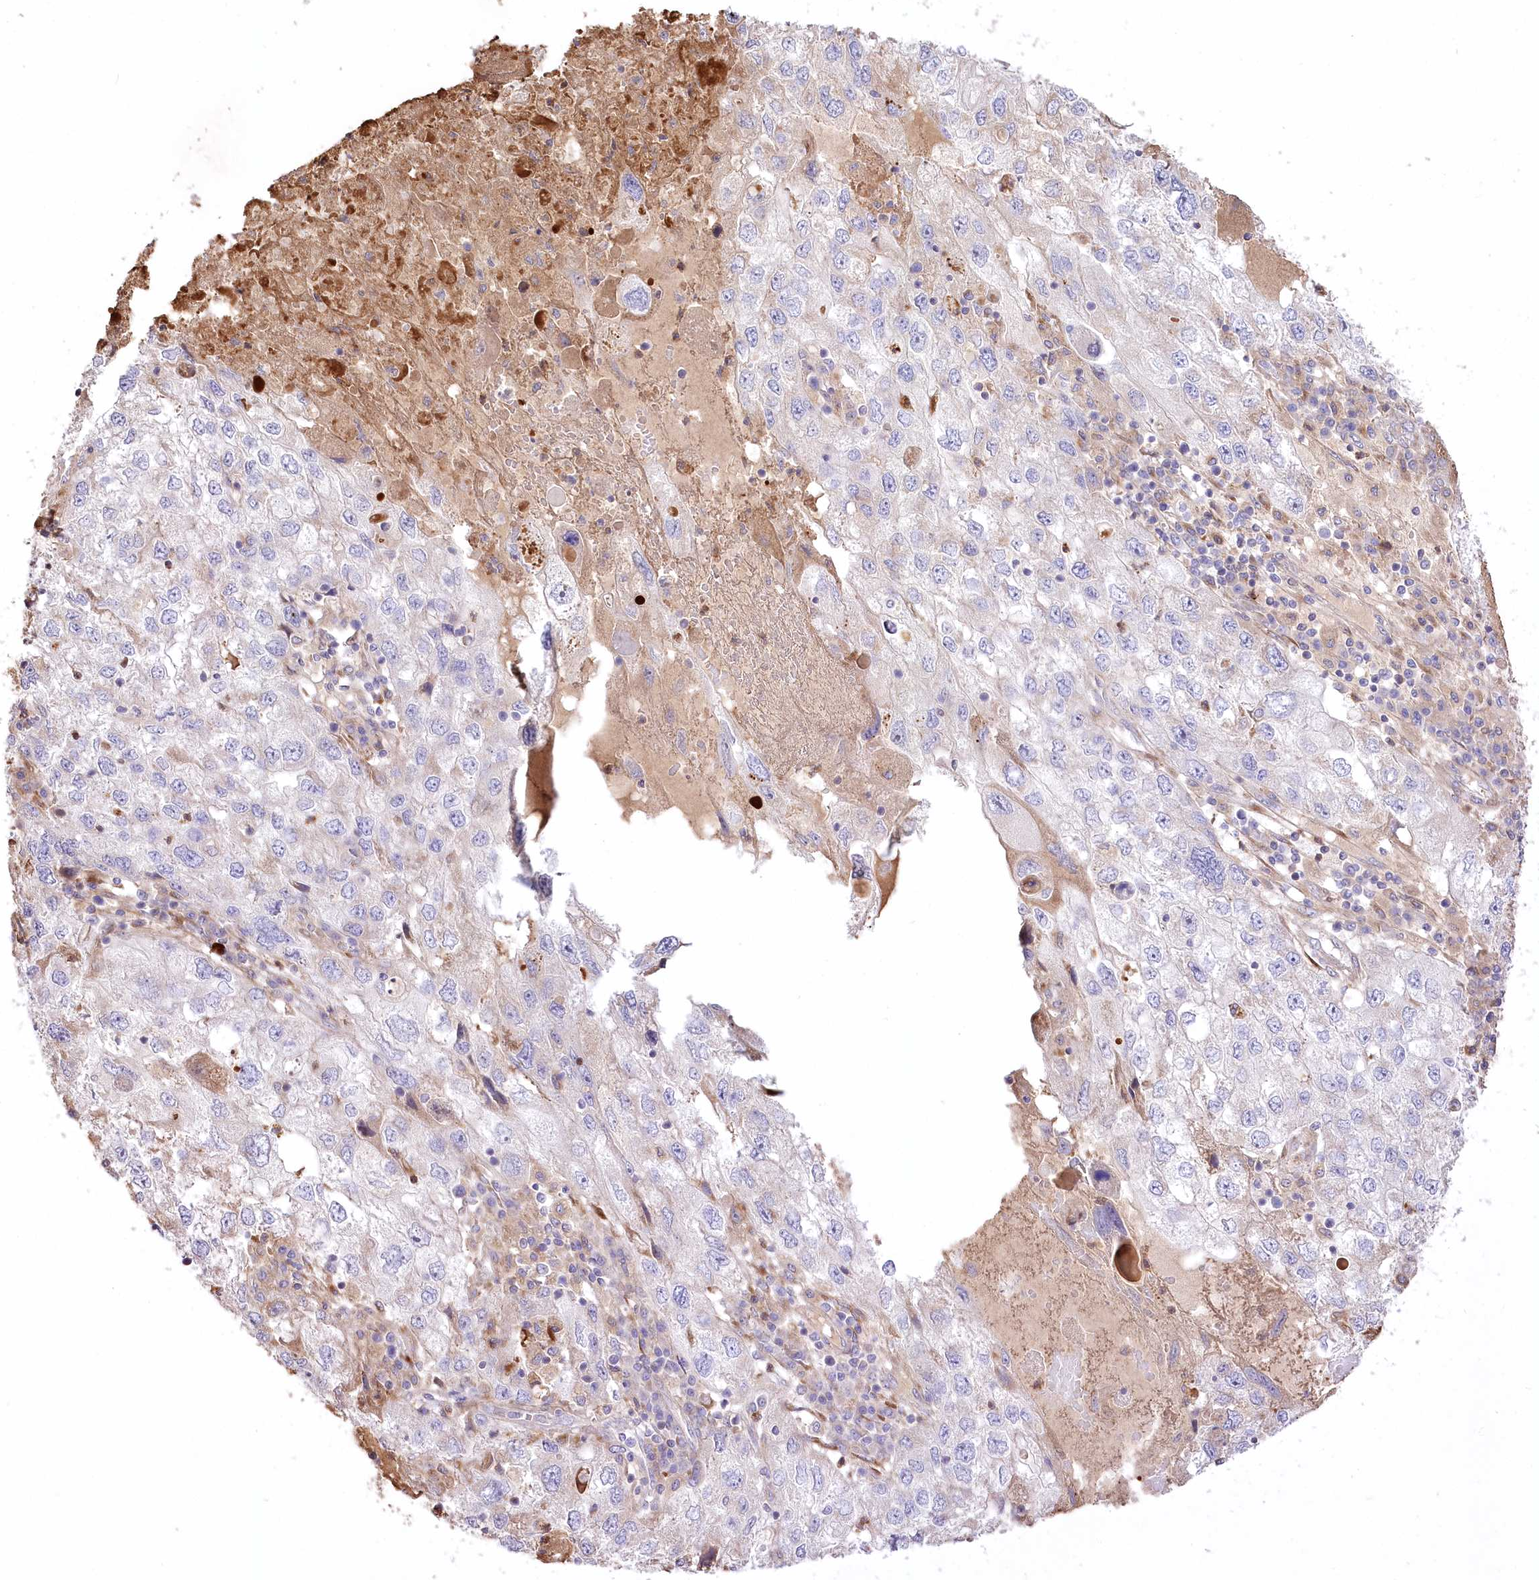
{"staining": {"intensity": "negative", "quantity": "none", "location": "none"}, "tissue": "endometrial cancer", "cell_type": "Tumor cells", "image_type": "cancer", "snomed": [{"axis": "morphology", "description": "Adenocarcinoma, NOS"}, {"axis": "topography", "description": "Endometrium"}], "caption": "Histopathology image shows no protein positivity in tumor cells of endometrial cancer tissue.", "gene": "RNF24", "patient": {"sex": "female", "age": 49}}